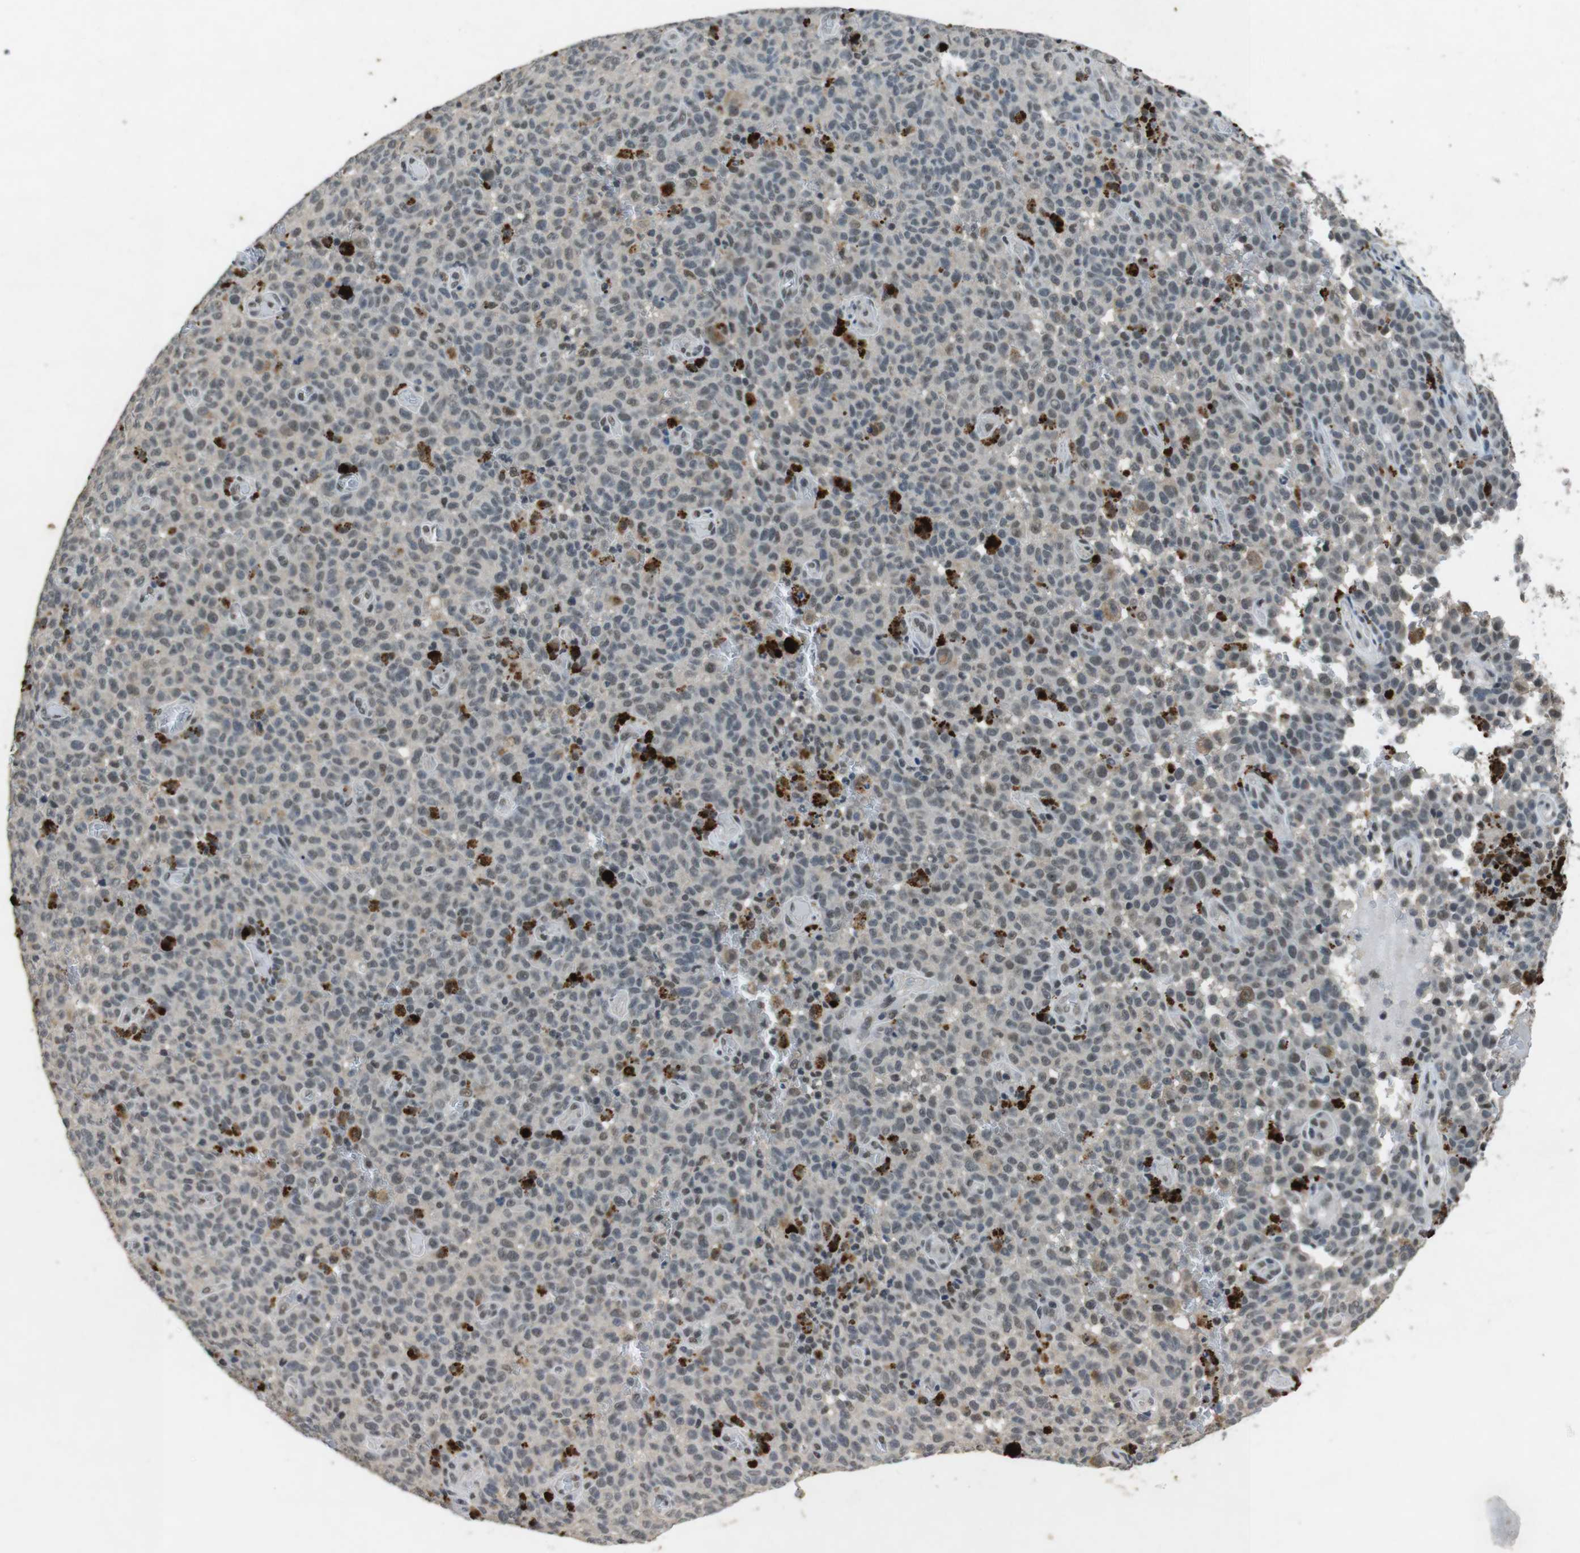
{"staining": {"intensity": "weak", "quantity": ">75%", "location": "cytoplasmic/membranous"}, "tissue": "melanoma", "cell_type": "Tumor cells", "image_type": "cancer", "snomed": [{"axis": "morphology", "description": "Malignant melanoma, NOS"}, {"axis": "topography", "description": "Skin"}], "caption": "Approximately >75% of tumor cells in human malignant melanoma reveal weak cytoplasmic/membranous protein expression as visualized by brown immunohistochemical staining.", "gene": "USP7", "patient": {"sex": "female", "age": 82}}